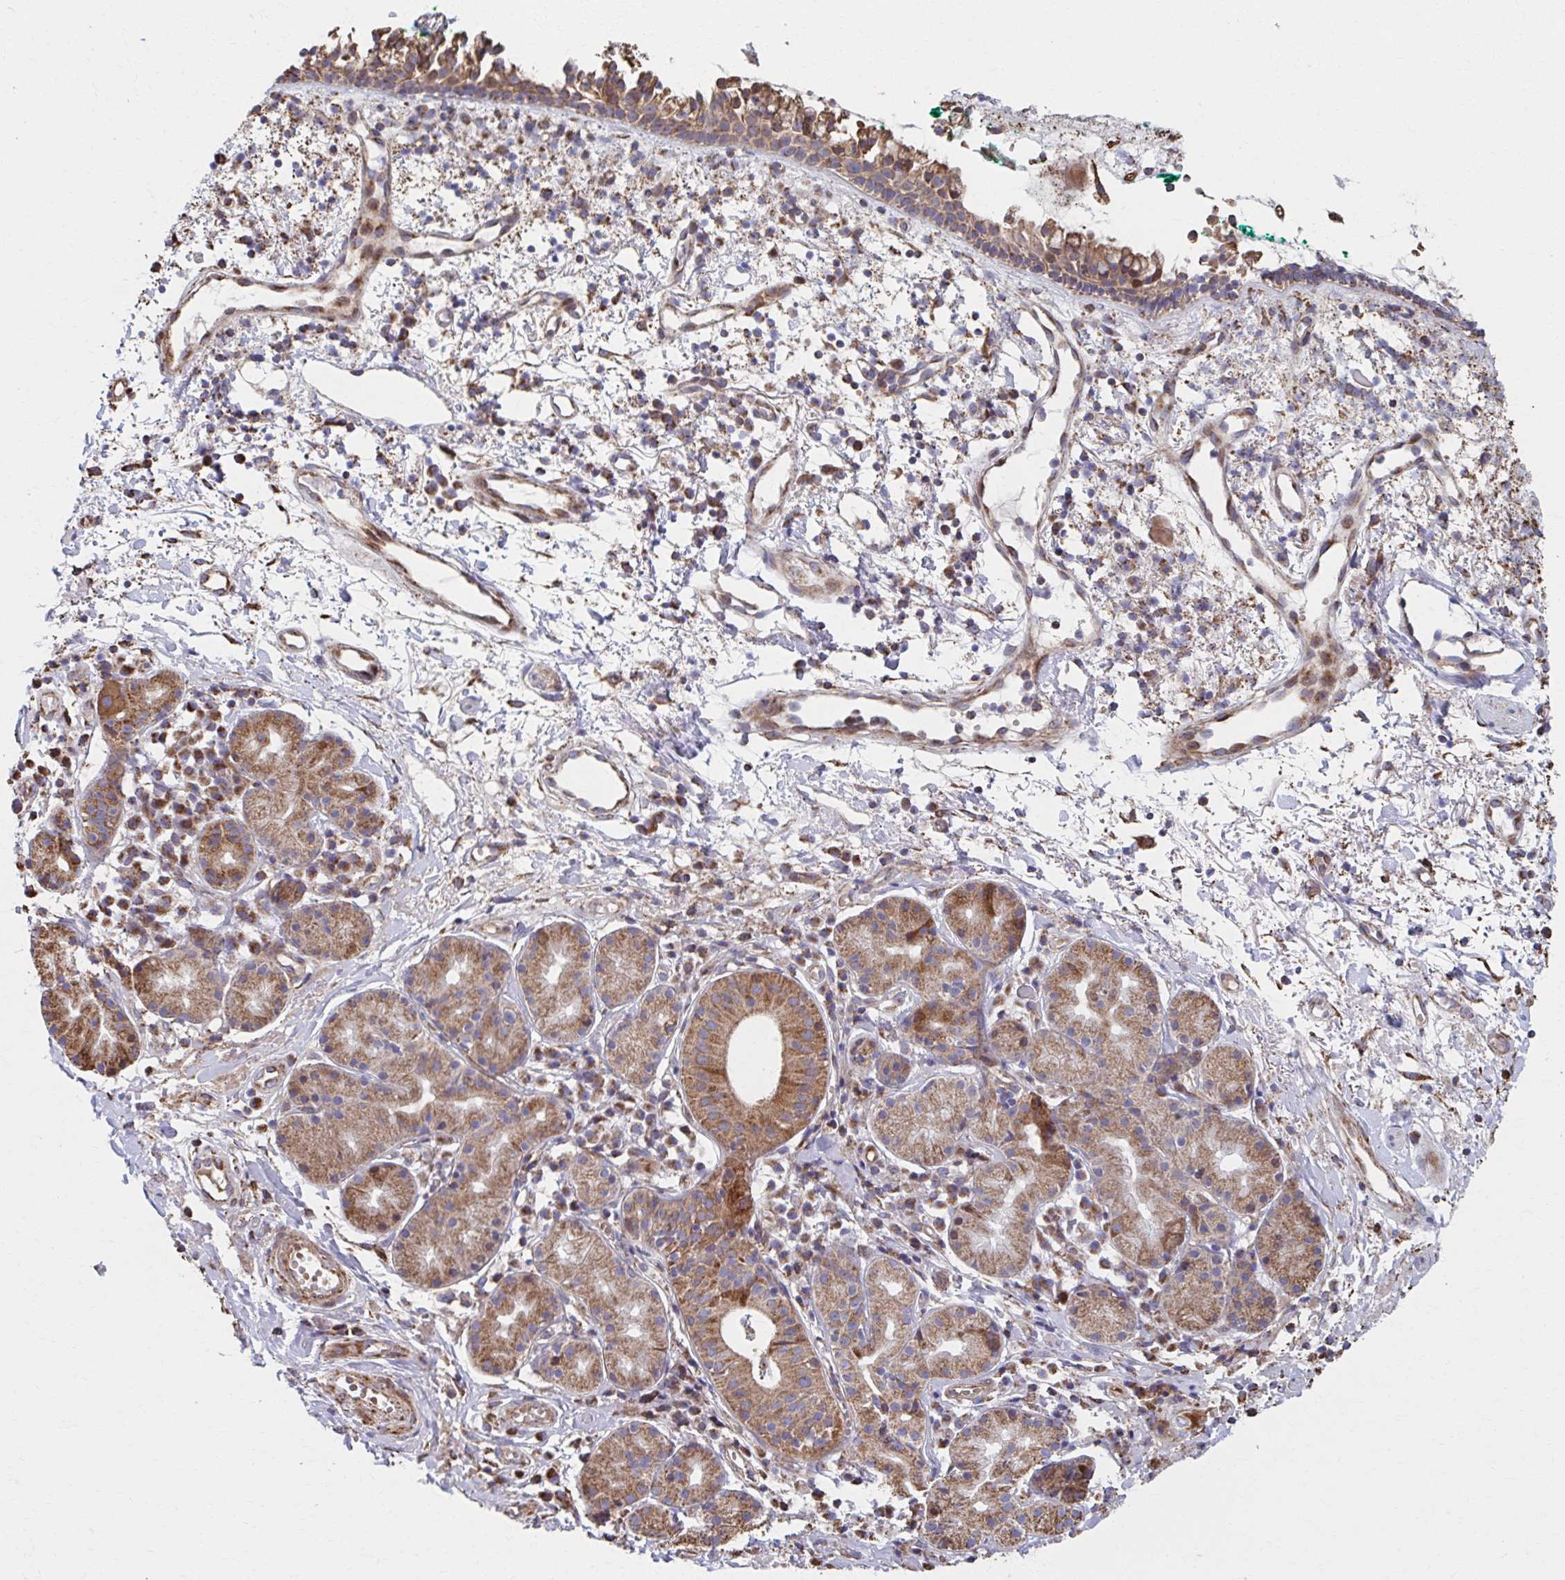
{"staining": {"intensity": "strong", "quantity": ">75%", "location": "cytoplasmic/membranous"}, "tissue": "nasopharynx", "cell_type": "Respiratory epithelial cells", "image_type": "normal", "snomed": [{"axis": "morphology", "description": "Normal tissue, NOS"}, {"axis": "morphology", "description": "Basal cell carcinoma"}, {"axis": "topography", "description": "Cartilage tissue"}, {"axis": "topography", "description": "Nasopharynx"}, {"axis": "topography", "description": "Oral tissue"}], "caption": "A high-resolution photomicrograph shows IHC staining of normal nasopharynx, which demonstrates strong cytoplasmic/membranous expression in approximately >75% of respiratory epithelial cells.", "gene": "SAT1", "patient": {"sex": "female", "age": 77}}